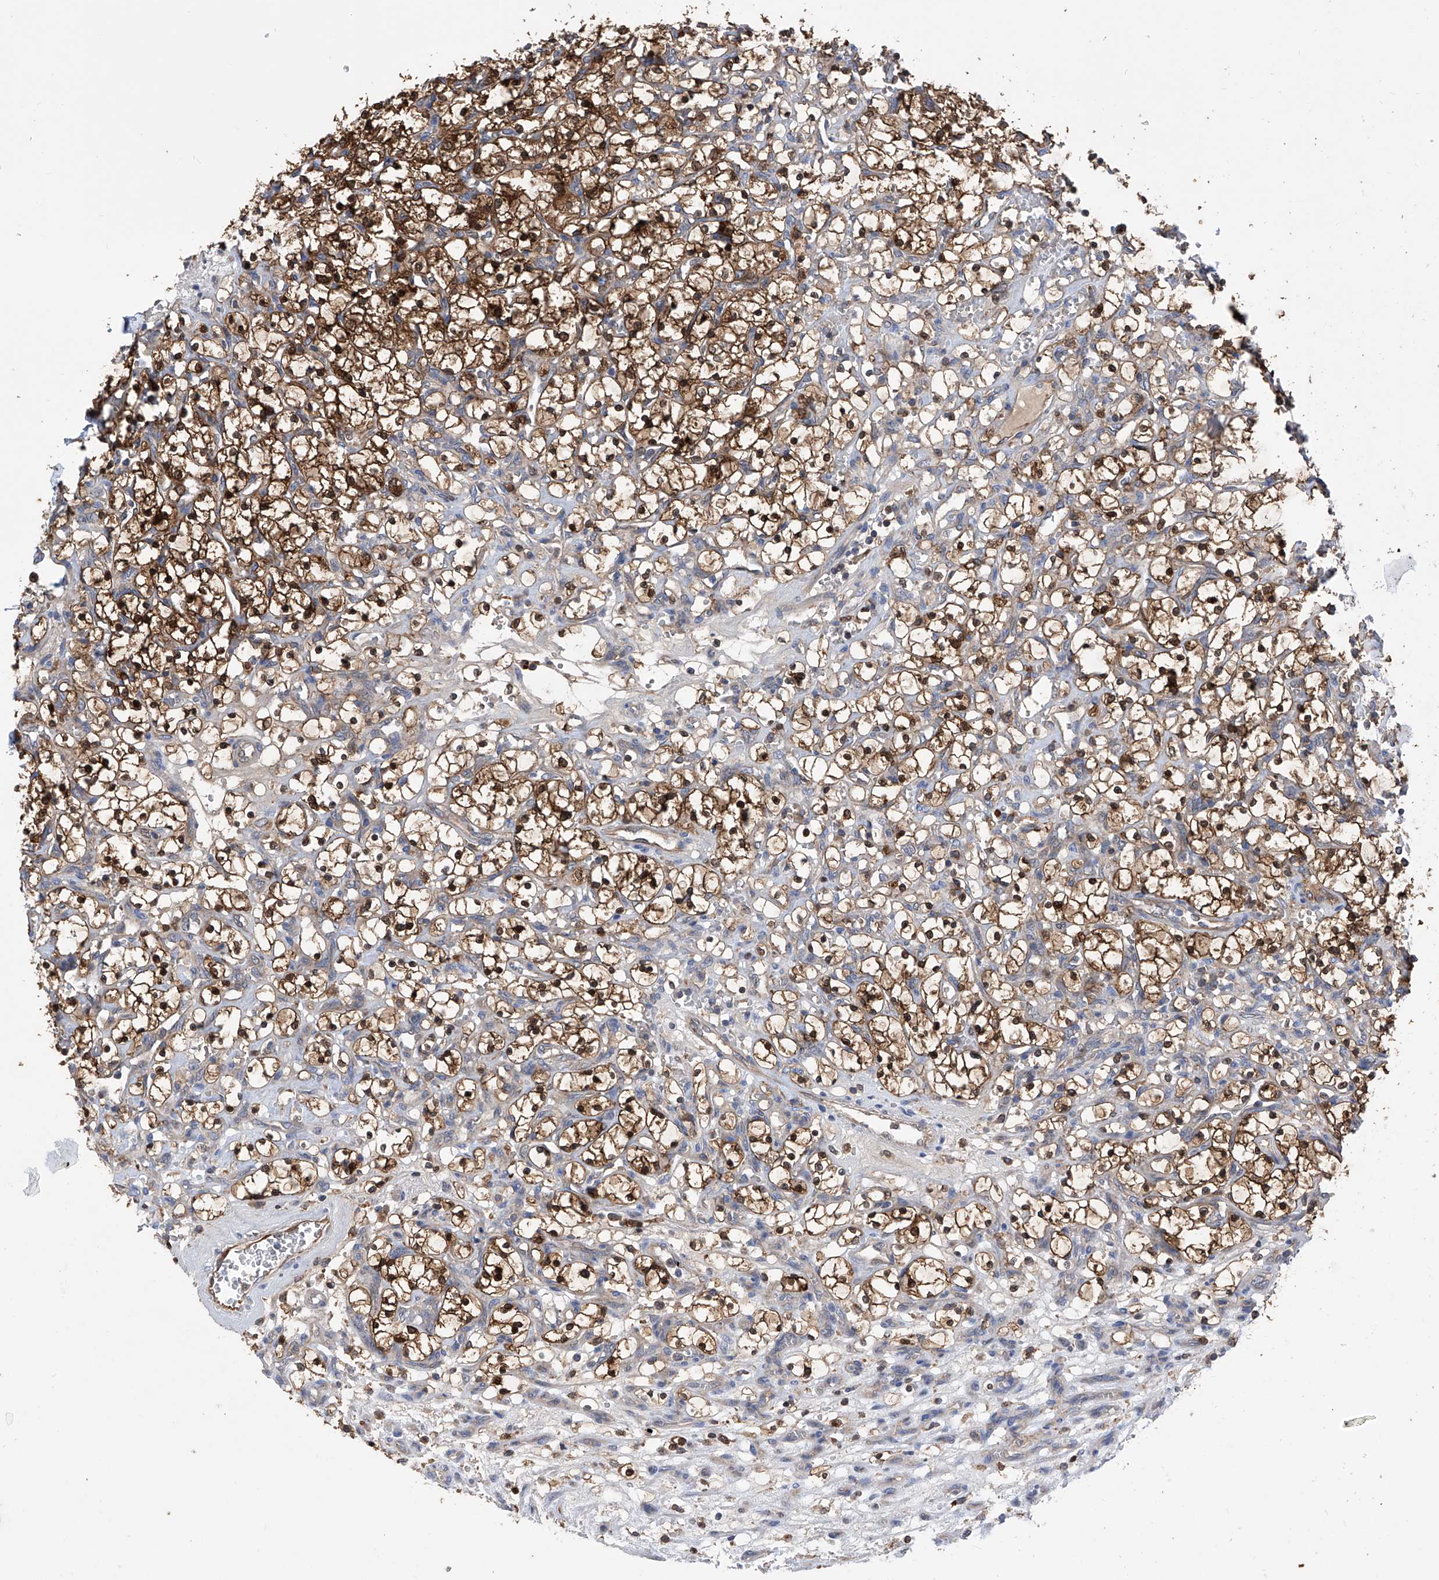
{"staining": {"intensity": "strong", "quantity": ">75%", "location": "cytoplasmic/membranous,nuclear"}, "tissue": "renal cancer", "cell_type": "Tumor cells", "image_type": "cancer", "snomed": [{"axis": "morphology", "description": "Adenocarcinoma, NOS"}, {"axis": "topography", "description": "Kidney"}], "caption": "An immunohistochemistry photomicrograph of tumor tissue is shown. Protein staining in brown highlights strong cytoplasmic/membranous and nuclear positivity in adenocarcinoma (renal) within tumor cells. The staining was performed using DAB (3,3'-diaminobenzidine), with brown indicating positive protein expression. Nuclei are stained blue with hematoxylin.", "gene": "SPATA20", "patient": {"sex": "female", "age": 69}}